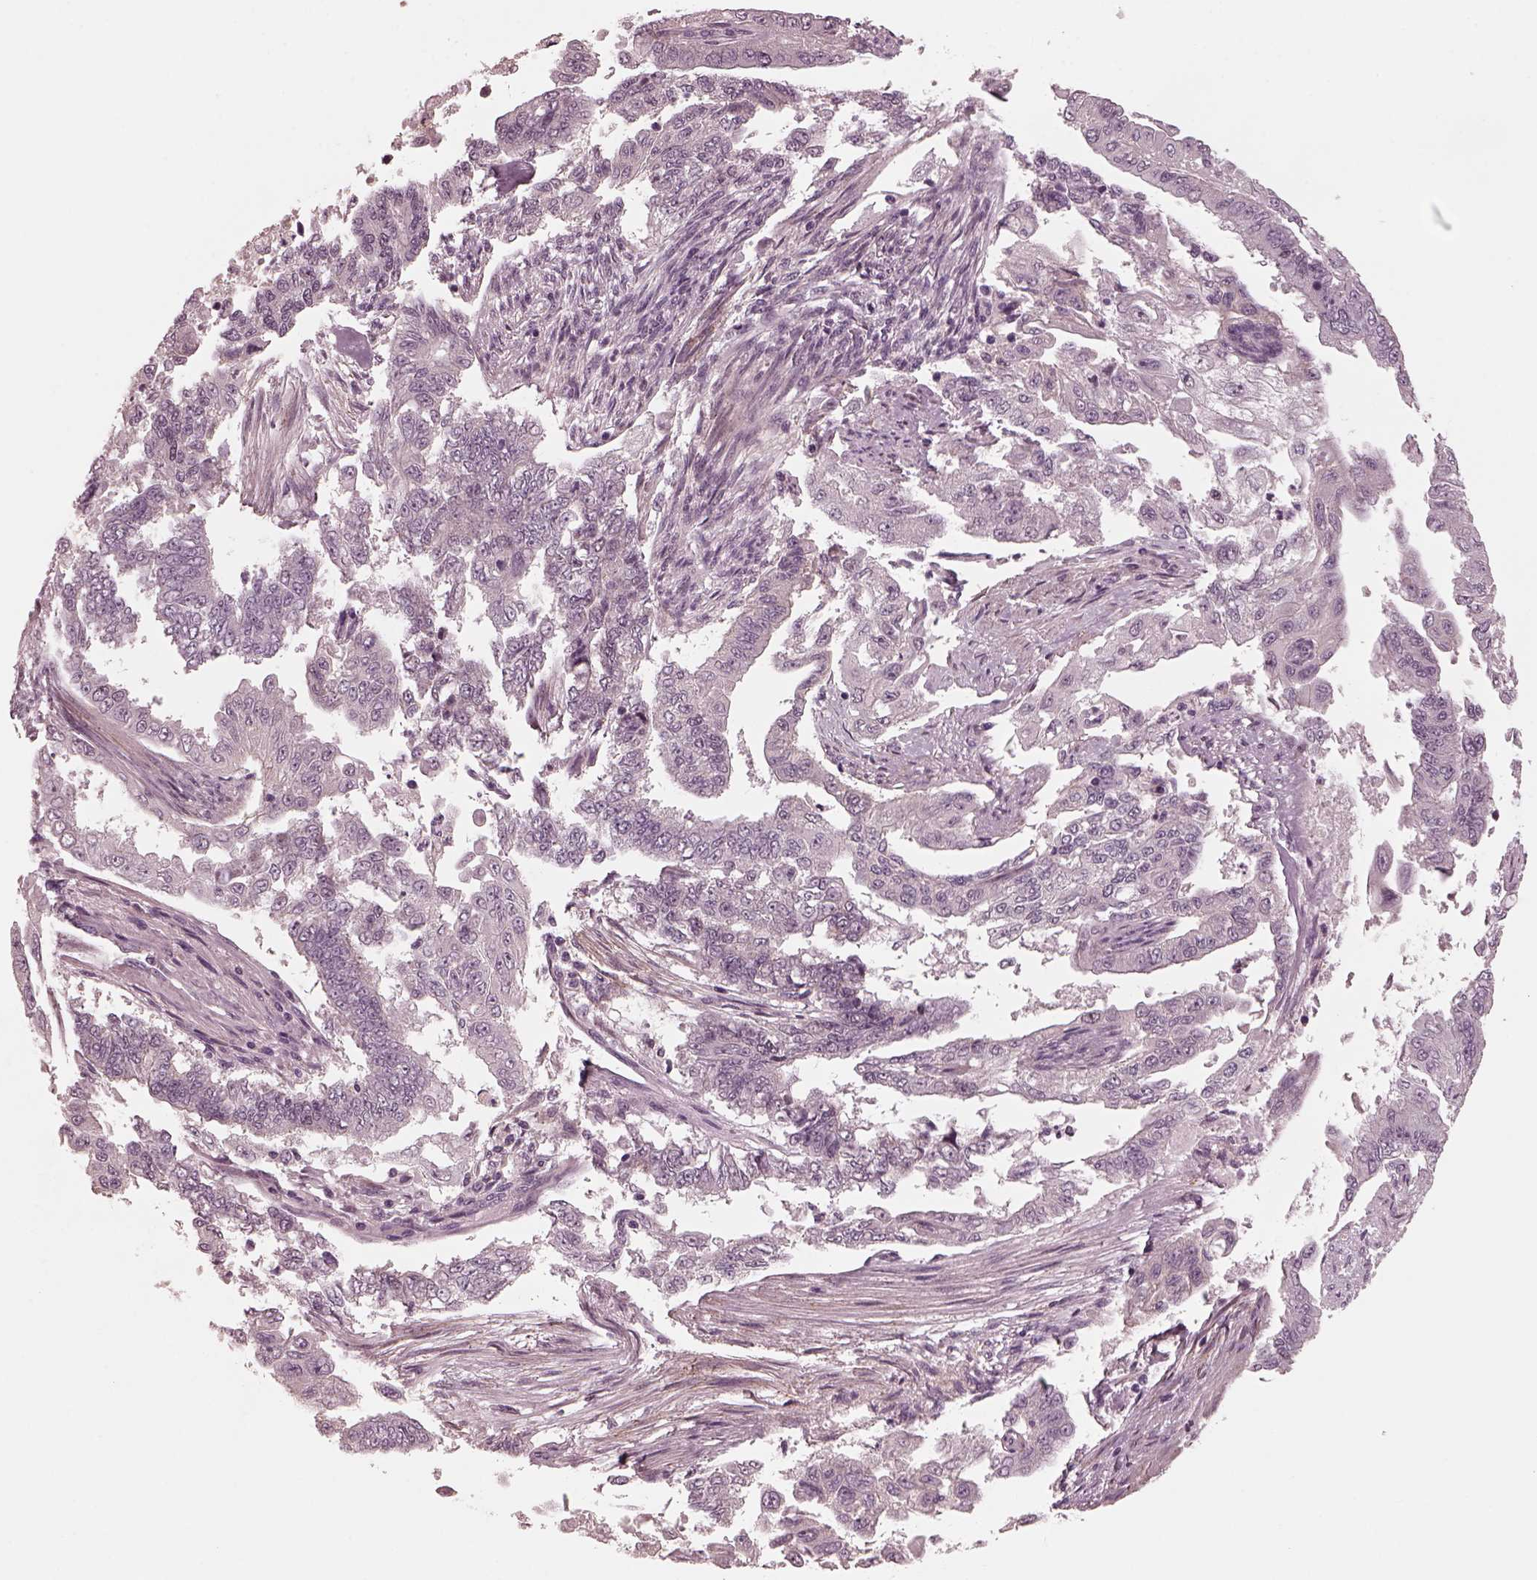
{"staining": {"intensity": "negative", "quantity": "none", "location": "none"}, "tissue": "endometrial cancer", "cell_type": "Tumor cells", "image_type": "cancer", "snomed": [{"axis": "morphology", "description": "Adenocarcinoma, NOS"}, {"axis": "topography", "description": "Uterus"}], "caption": "A photomicrograph of human endometrial cancer is negative for staining in tumor cells.", "gene": "SAXO1", "patient": {"sex": "female", "age": 59}}